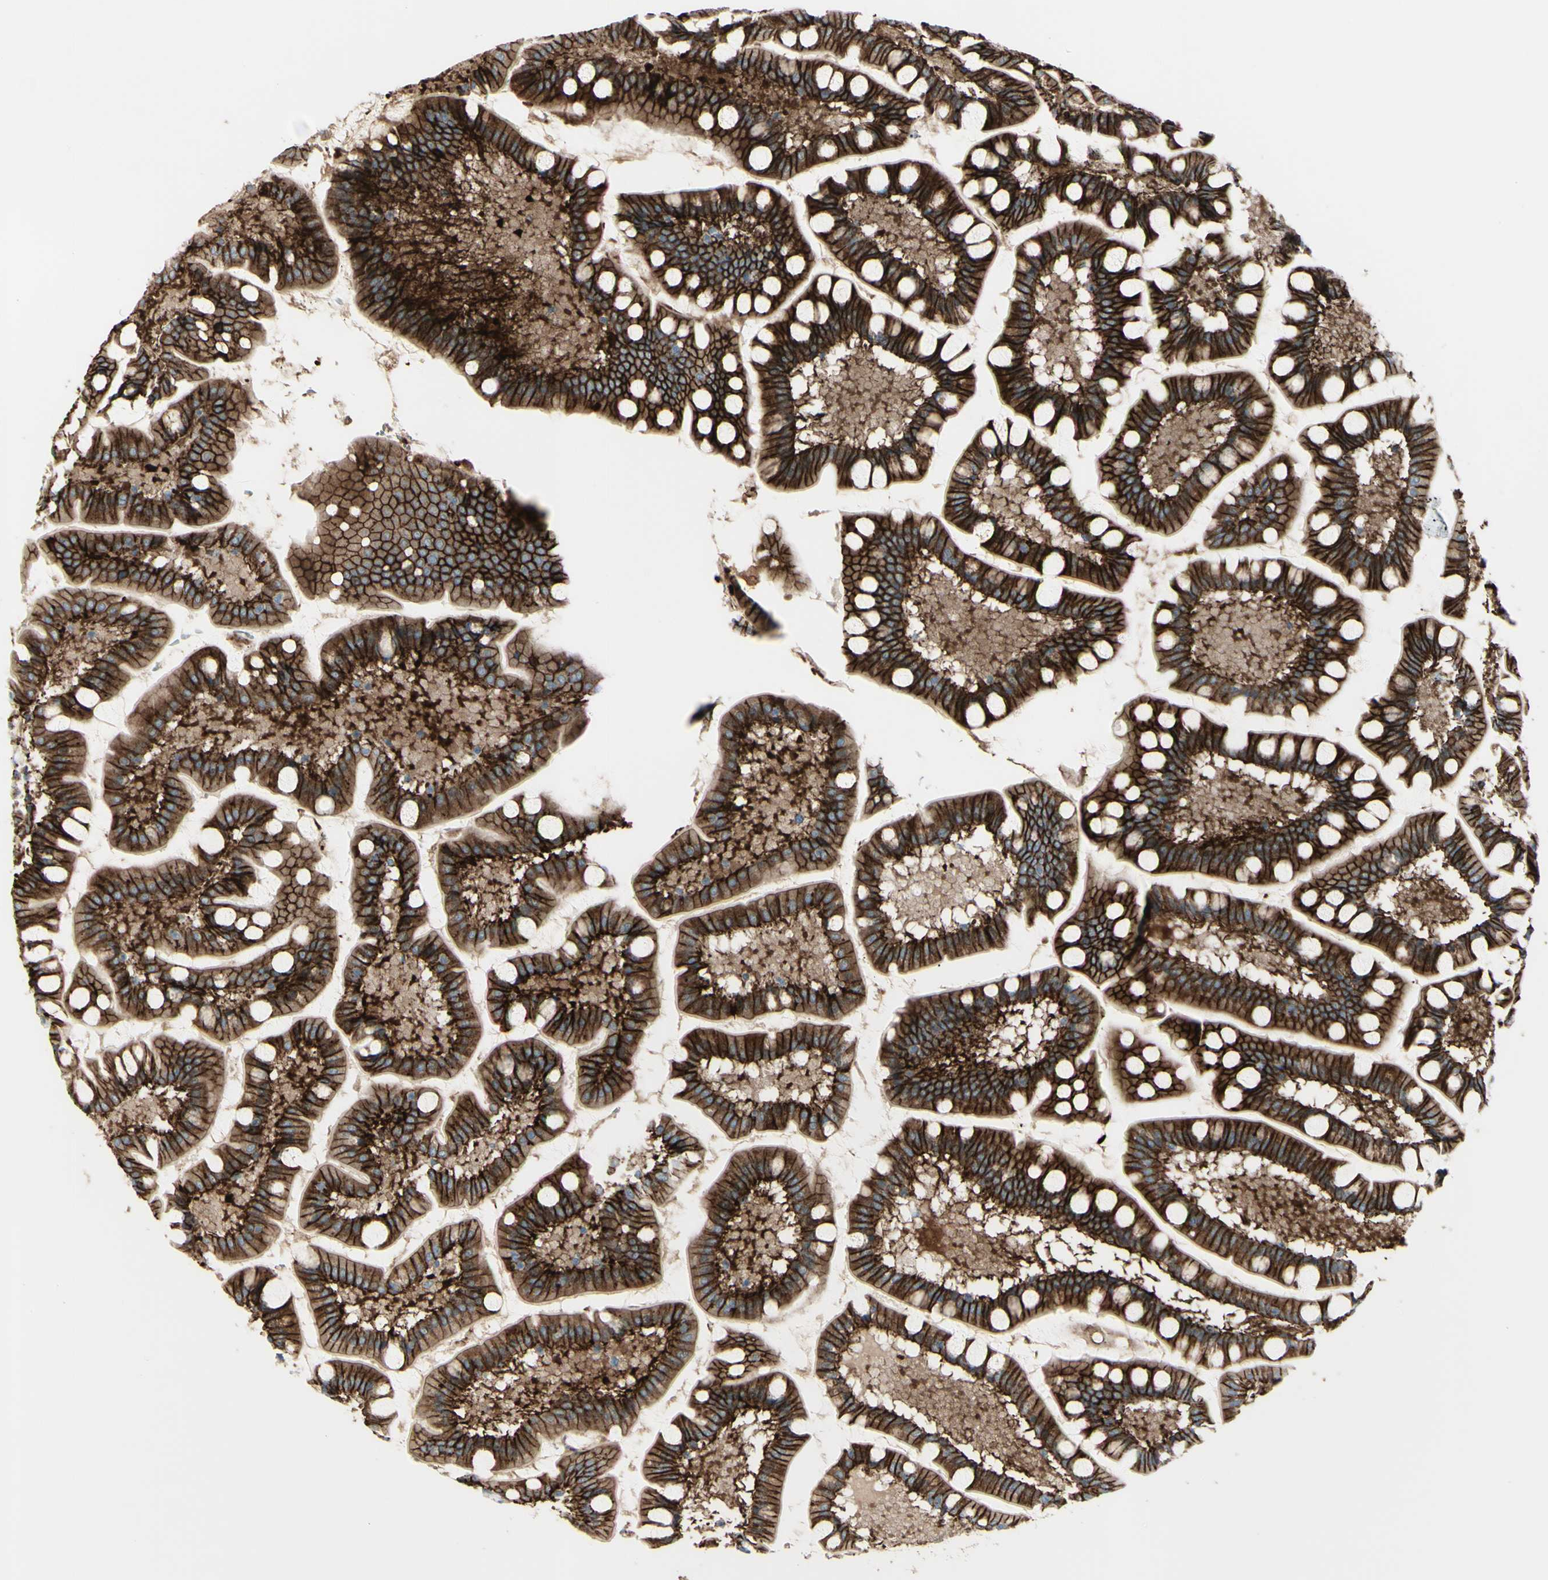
{"staining": {"intensity": "strong", "quantity": ">75%", "location": "cytoplasmic/membranous"}, "tissue": "small intestine", "cell_type": "Glandular cells", "image_type": "normal", "snomed": [{"axis": "morphology", "description": "Normal tissue, NOS"}, {"axis": "topography", "description": "Small intestine"}], "caption": "A histopathology image showing strong cytoplasmic/membranous expression in approximately >75% of glandular cells in normal small intestine, as visualized by brown immunohistochemical staining.", "gene": "LRRK1", "patient": {"sex": "male", "age": 41}}